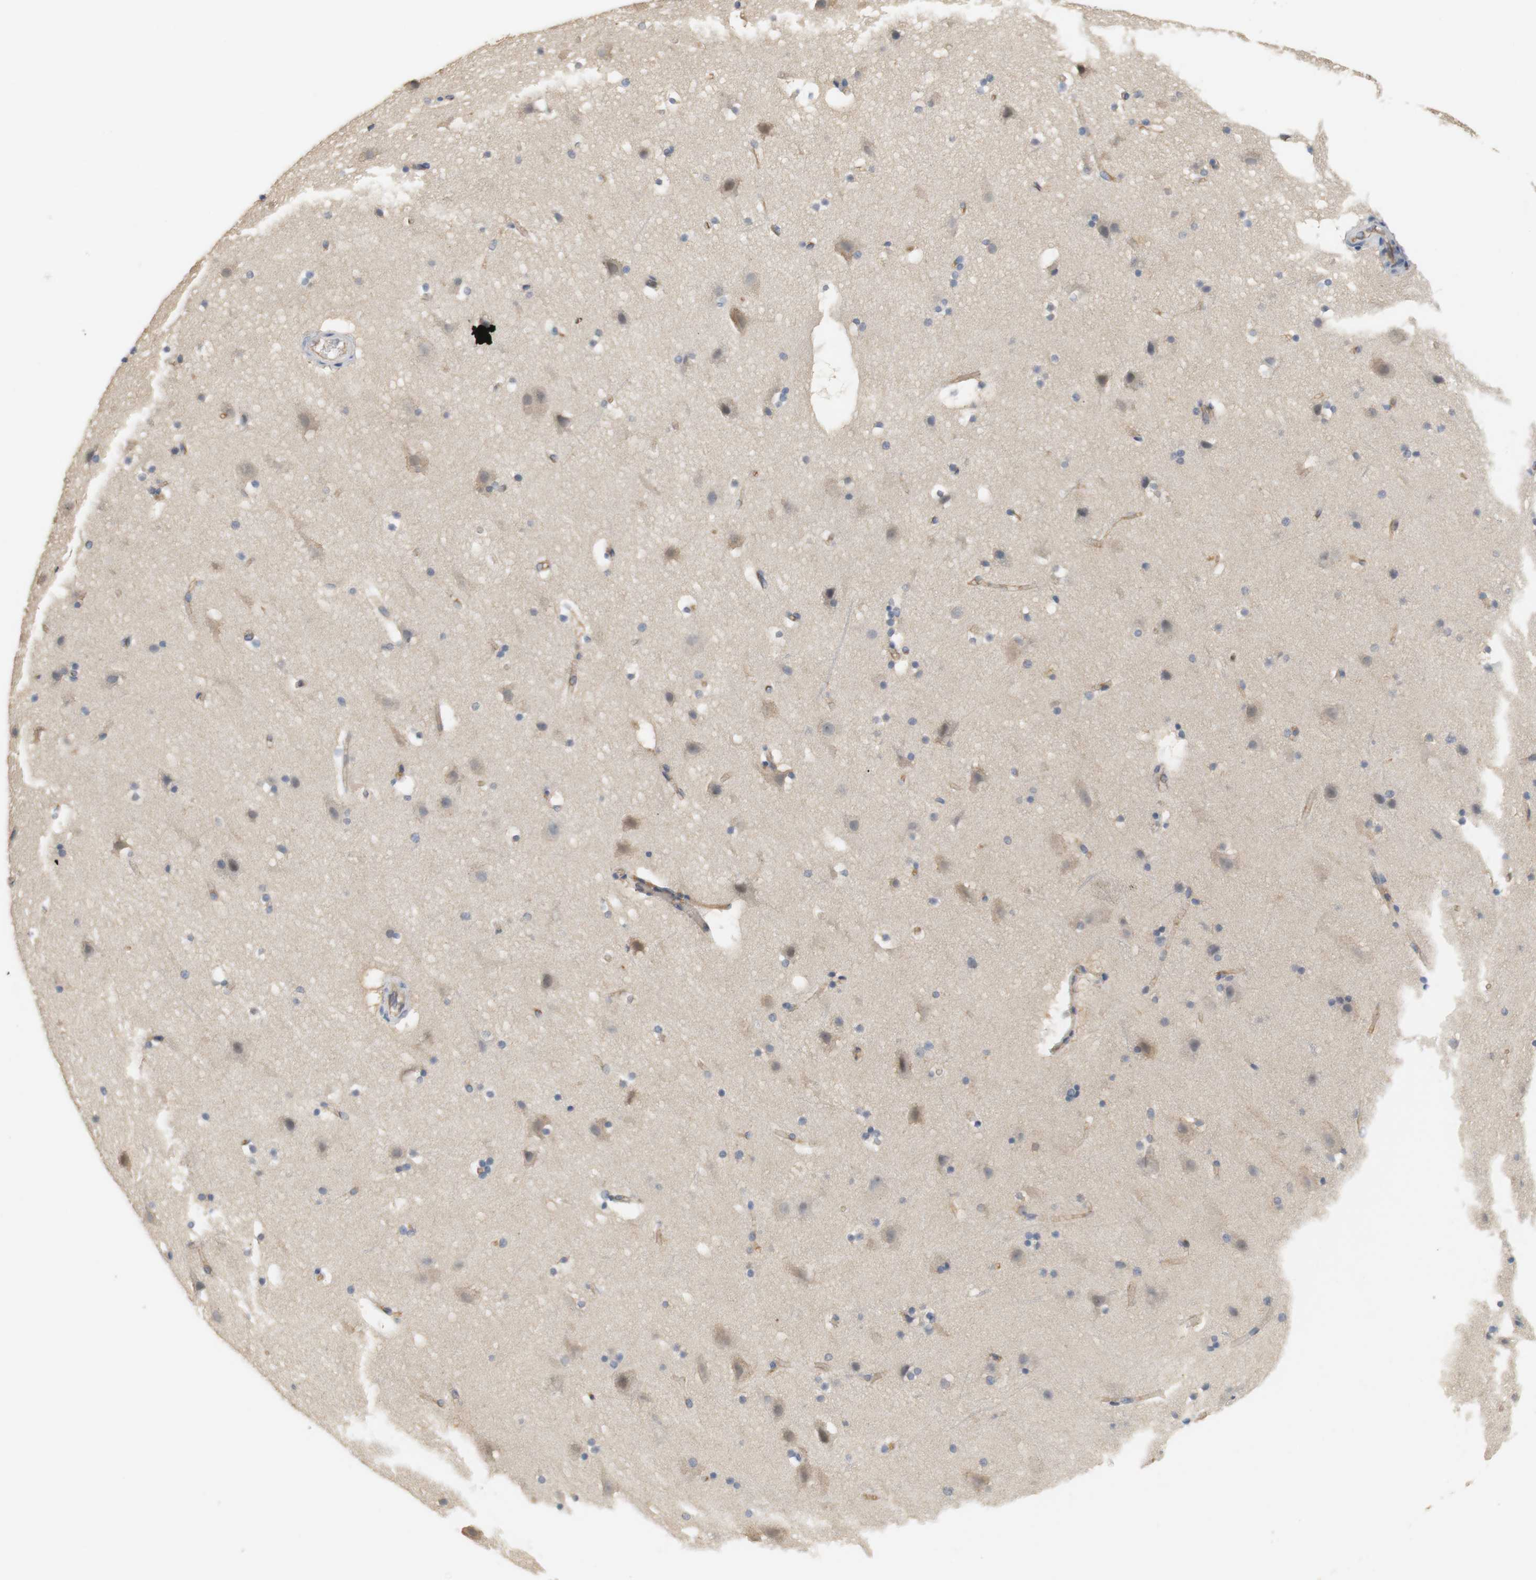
{"staining": {"intensity": "moderate", "quantity": "25%-75%", "location": "cytoplasmic/membranous"}, "tissue": "cerebral cortex", "cell_type": "Endothelial cells", "image_type": "normal", "snomed": [{"axis": "morphology", "description": "Normal tissue, NOS"}, {"axis": "topography", "description": "Cerebral cortex"}], "caption": "High-power microscopy captured an immunohistochemistry (IHC) image of normal cerebral cortex, revealing moderate cytoplasmic/membranous expression in about 25%-75% of endothelial cells.", "gene": "OSR1", "patient": {"sex": "male", "age": 45}}